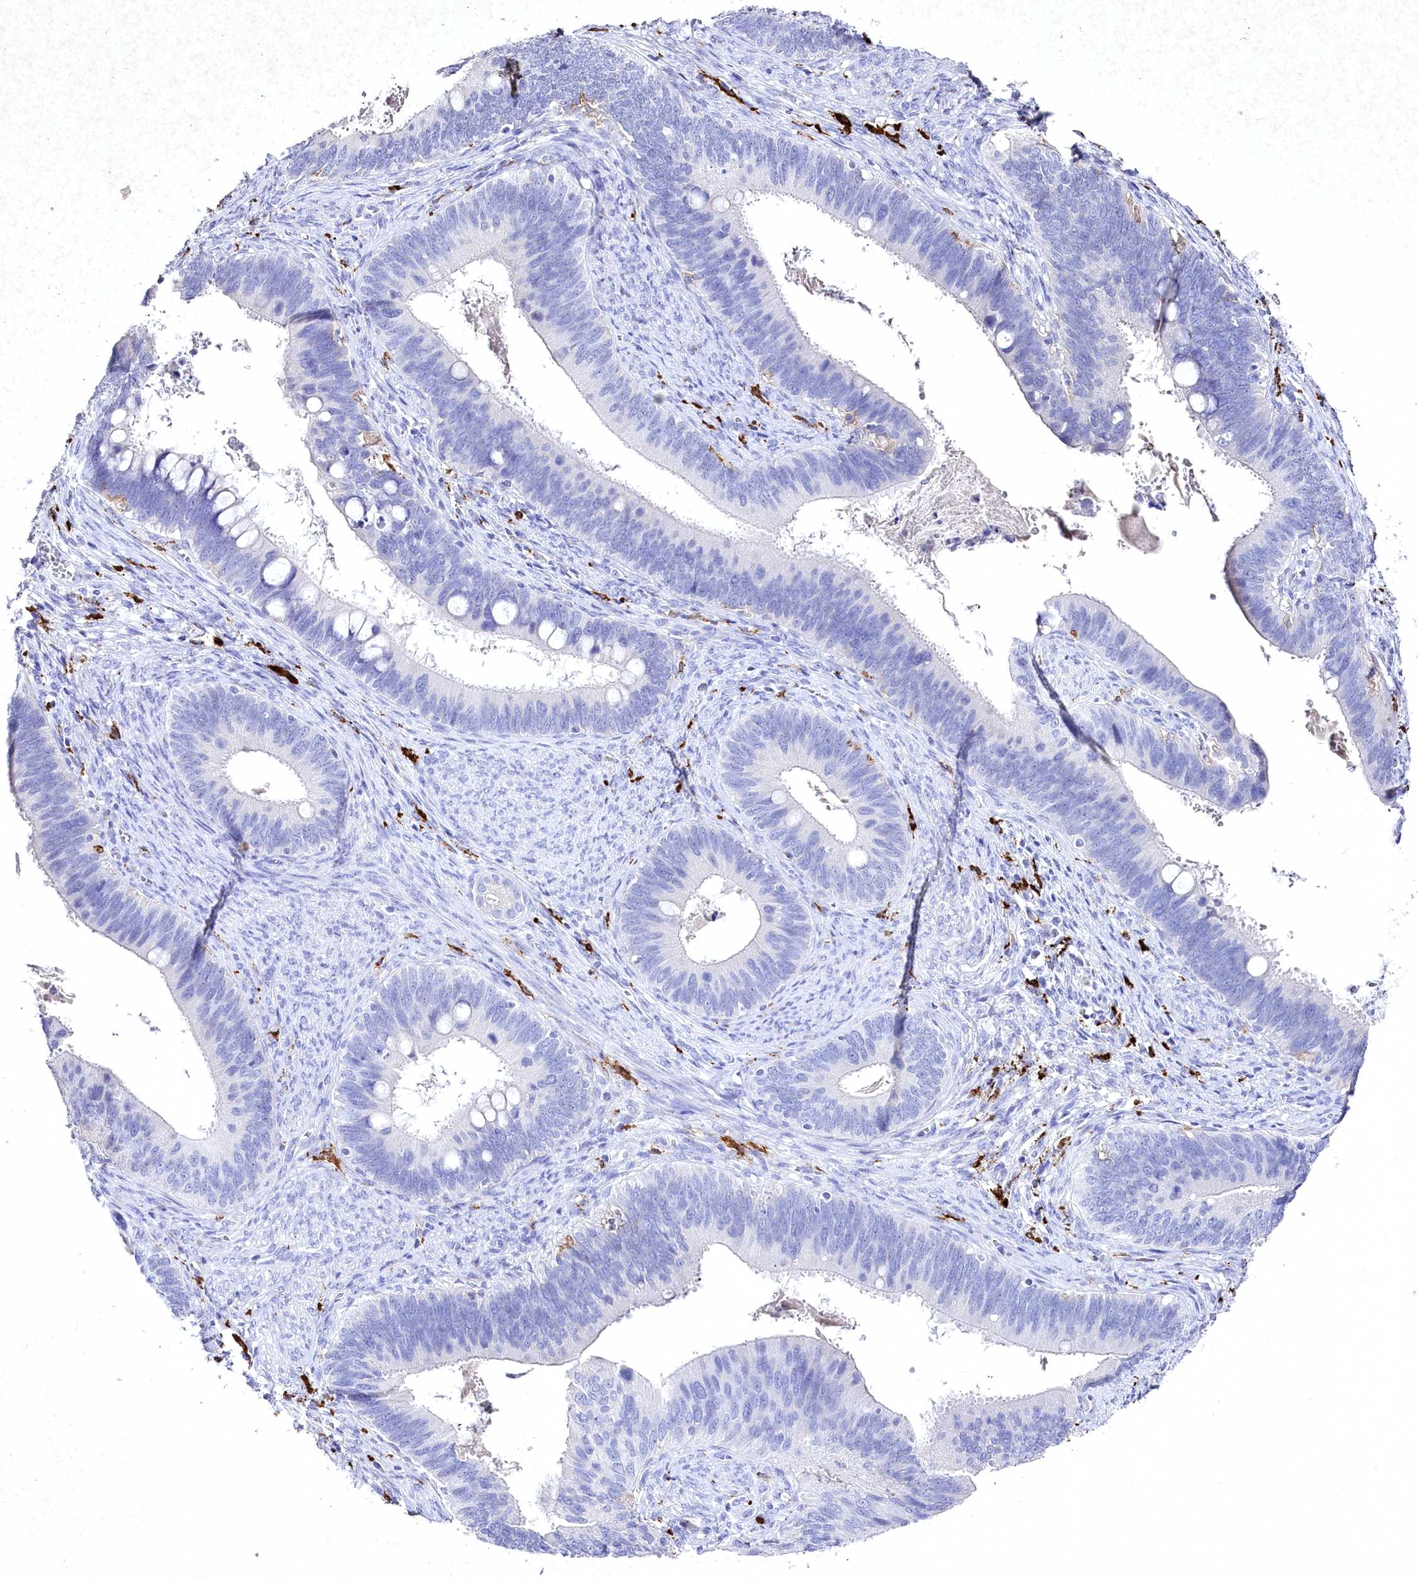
{"staining": {"intensity": "negative", "quantity": "none", "location": "none"}, "tissue": "cervical cancer", "cell_type": "Tumor cells", "image_type": "cancer", "snomed": [{"axis": "morphology", "description": "Adenocarcinoma, NOS"}, {"axis": "topography", "description": "Cervix"}], "caption": "Immunohistochemical staining of human cervical cancer displays no significant expression in tumor cells.", "gene": "CLEC4M", "patient": {"sex": "female", "age": 42}}